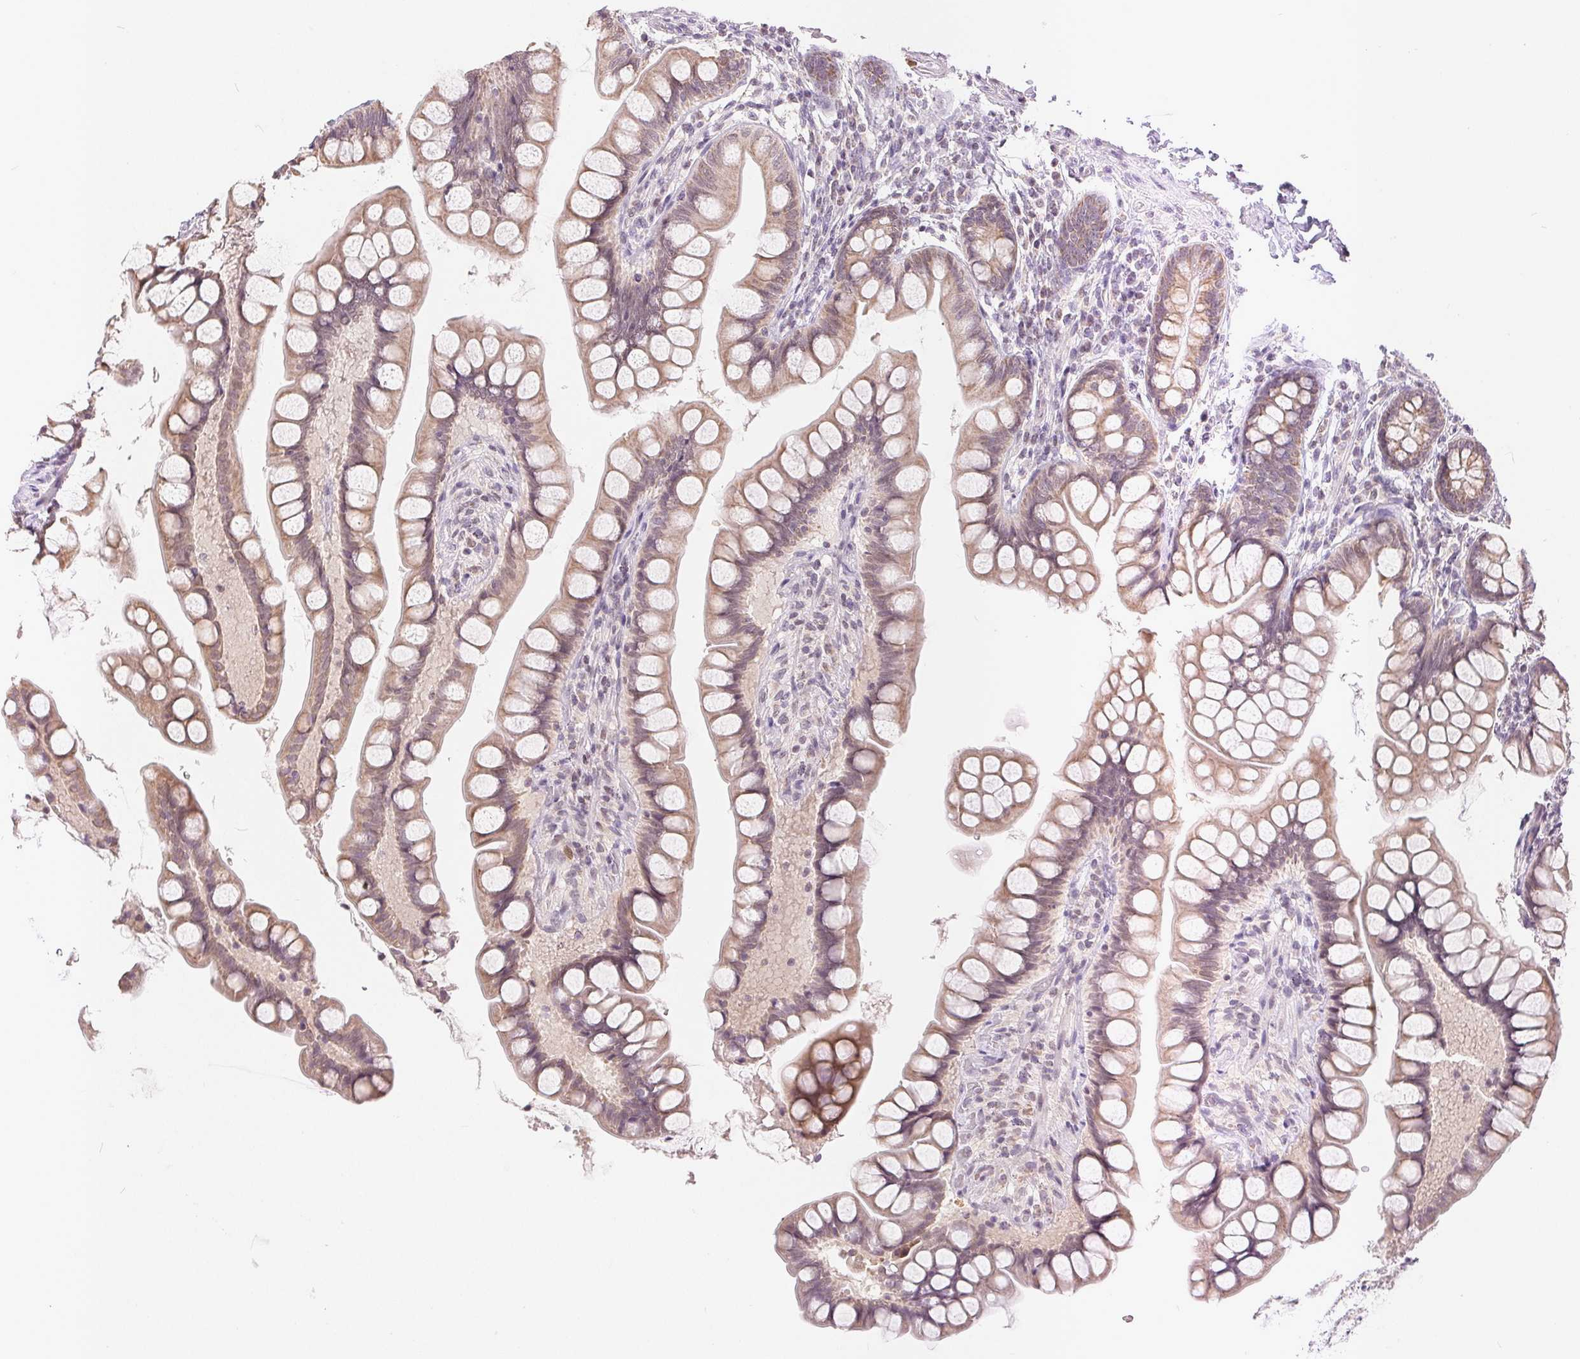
{"staining": {"intensity": "weak", "quantity": "25%-75%", "location": "cytoplasmic/membranous"}, "tissue": "small intestine", "cell_type": "Glandular cells", "image_type": "normal", "snomed": [{"axis": "morphology", "description": "Normal tissue, NOS"}, {"axis": "topography", "description": "Small intestine"}], "caption": "Benign small intestine was stained to show a protein in brown. There is low levels of weak cytoplasmic/membranous positivity in approximately 25%-75% of glandular cells. (brown staining indicates protein expression, while blue staining denotes nuclei).", "gene": "POU2F2", "patient": {"sex": "male", "age": 70}}